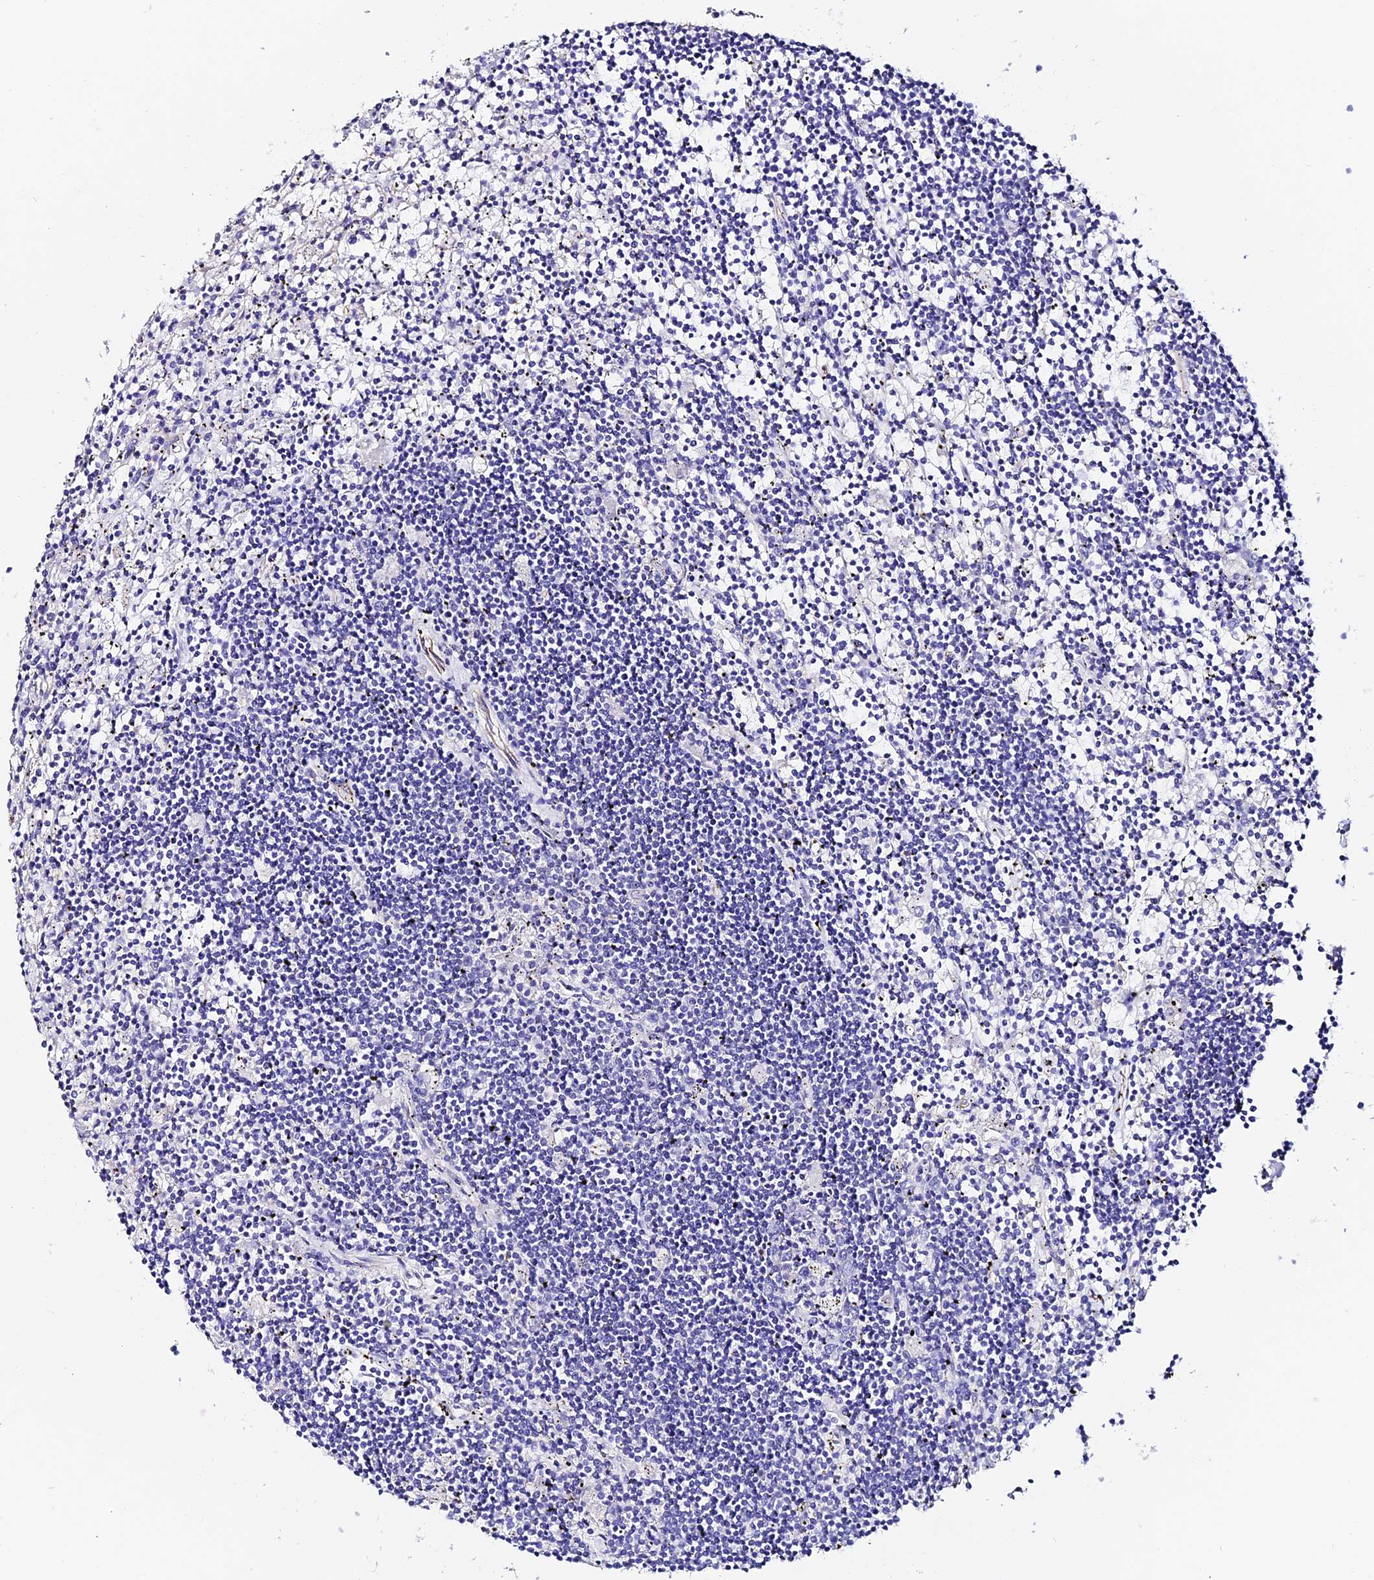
{"staining": {"intensity": "negative", "quantity": "none", "location": "none"}, "tissue": "lymphoma", "cell_type": "Tumor cells", "image_type": "cancer", "snomed": [{"axis": "morphology", "description": "Malignant lymphoma, non-Hodgkin's type, Low grade"}, {"axis": "topography", "description": "Spleen"}], "caption": "An immunohistochemistry micrograph of low-grade malignant lymphoma, non-Hodgkin's type is shown. There is no staining in tumor cells of low-grade malignant lymphoma, non-Hodgkin's type. (Brightfield microscopy of DAB IHC at high magnification).", "gene": "ESM1", "patient": {"sex": "male", "age": 76}}